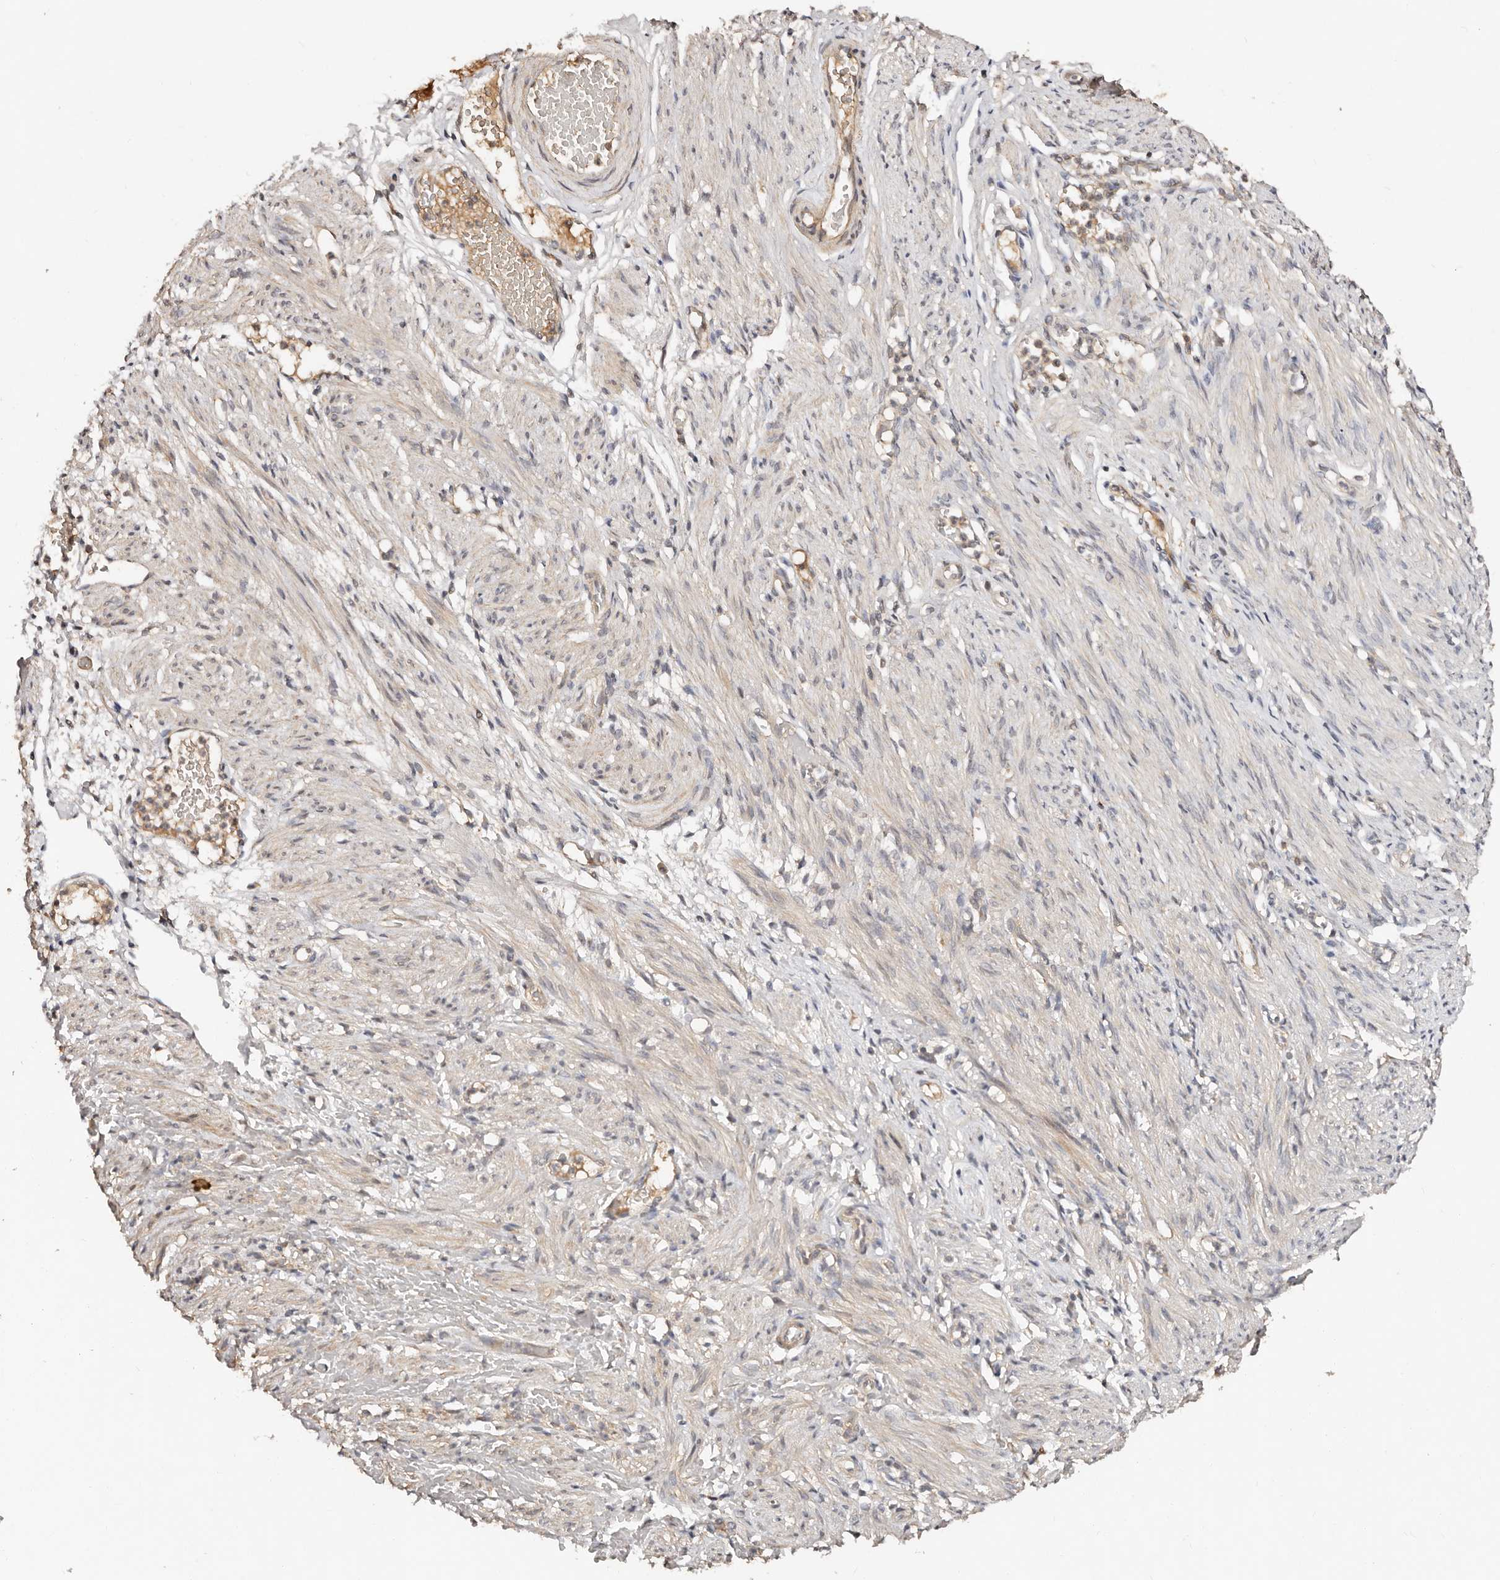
{"staining": {"intensity": "moderate", "quantity": "25%-75%", "location": "cytoplasmic/membranous"}, "tissue": "adipose tissue", "cell_type": "Adipocytes", "image_type": "normal", "snomed": [{"axis": "morphology", "description": "Normal tissue, NOS"}, {"axis": "topography", "description": "Smooth muscle"}, {"axis": "topography", "description": "Peripheral nerve tissue"}], "caption": "Immunohistochemistry of benign adipose tissue reveals medium levels of moderate cytoplasmic/membranous staining in approximately 25%-75% of adipocytes.", "gene": "DENND11", "patient": {"sex": "female", "age": 39}}